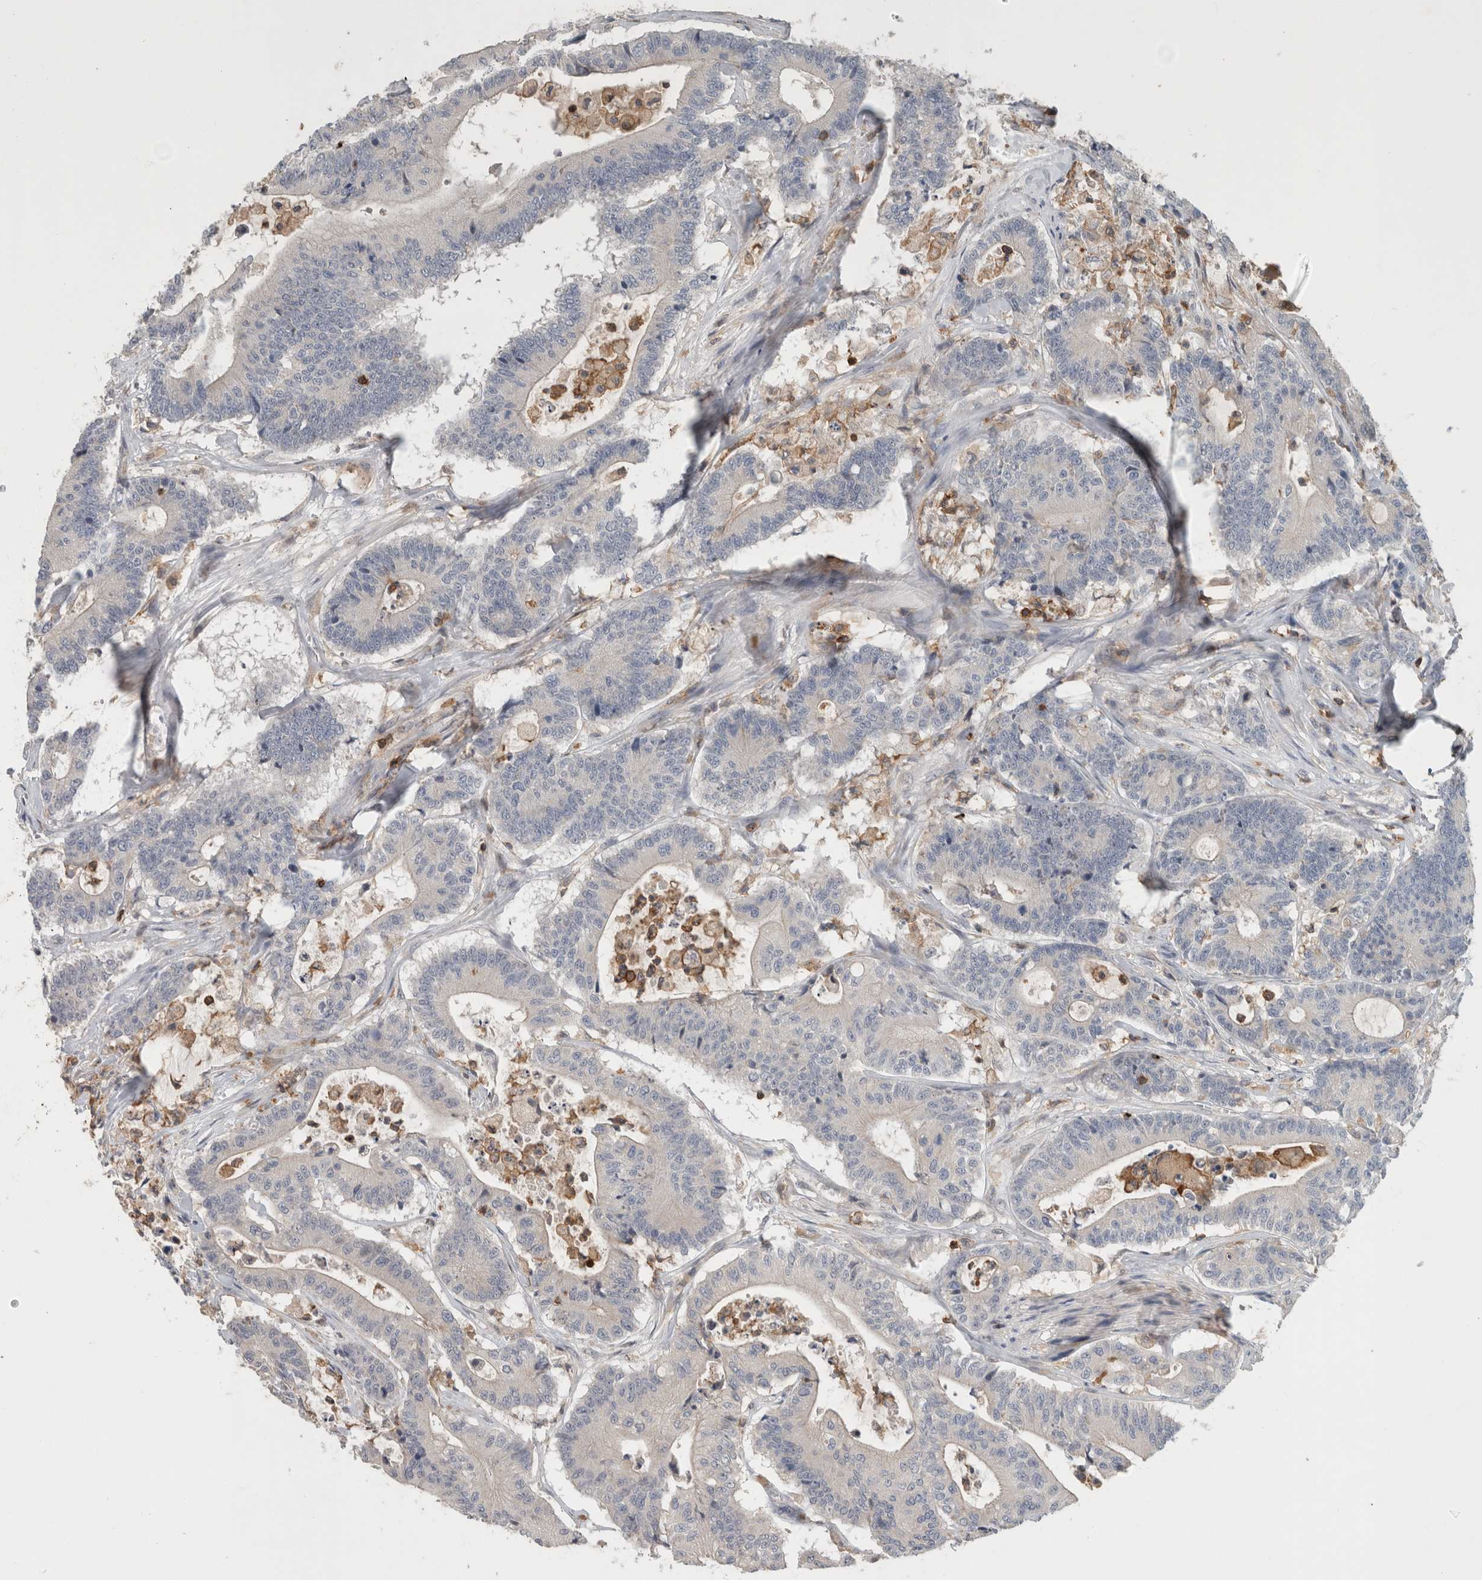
{"staining": {"intensity": "negative", "quantity": "none", "location": "none"}, "tissue": "colorectal cancer", "cell_type": "Tumor cells", "image_type": "cancer", "snomed": [{"axis": "morphology", "description": "Adenocarcinoma, NOS"}, {"axis": "topography", "description": "Colon"}], "caption": "High magnification brightfield microscopy of colorectal adenocarcinoma stained with DAB (brown) and counterstained with hematoxylin (blue): tumor cells show no significant positivity. (DAB immunohistochemistry (IHC), high magnification).", "gene": "GFRA2", "patient": {"sex": "female", "age": 84}}